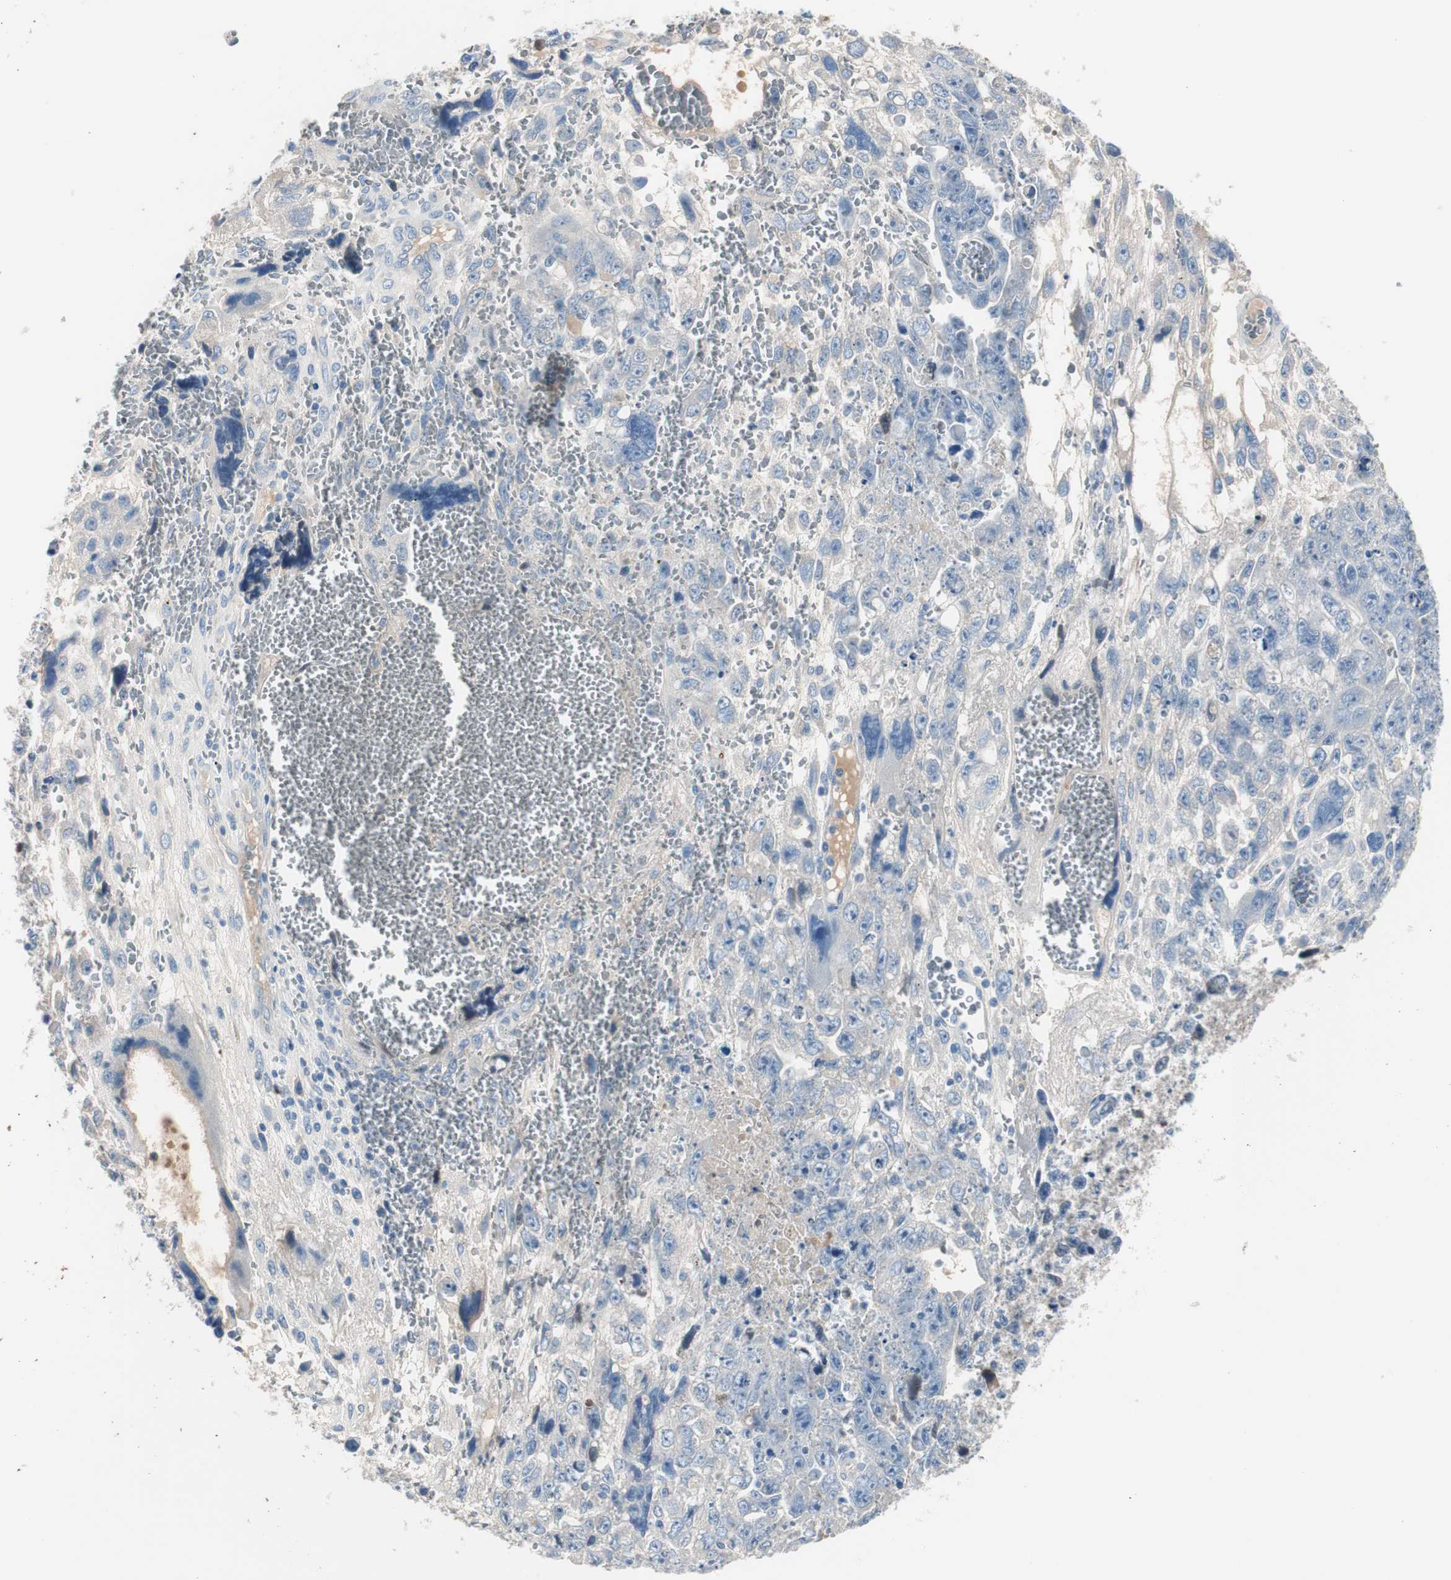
{"staining": {"intensity": "negative", "quantity": "none", "location": "none"}, "tissue": "testis cancer", "cell_type": "Tumor cells", "image_type": "cancer", "snomed": [{"axis": "morphology", "description": "Carcinoma, Embryonal, NOS"}, {"axis": "topography", "description": "Testis"}], "caption": "There is no significant expression in tumor cells of testis cancer (embryonal carcinoma).", "gene": "SERPINF1", "patient": {"sex": "male", "age": 28}}